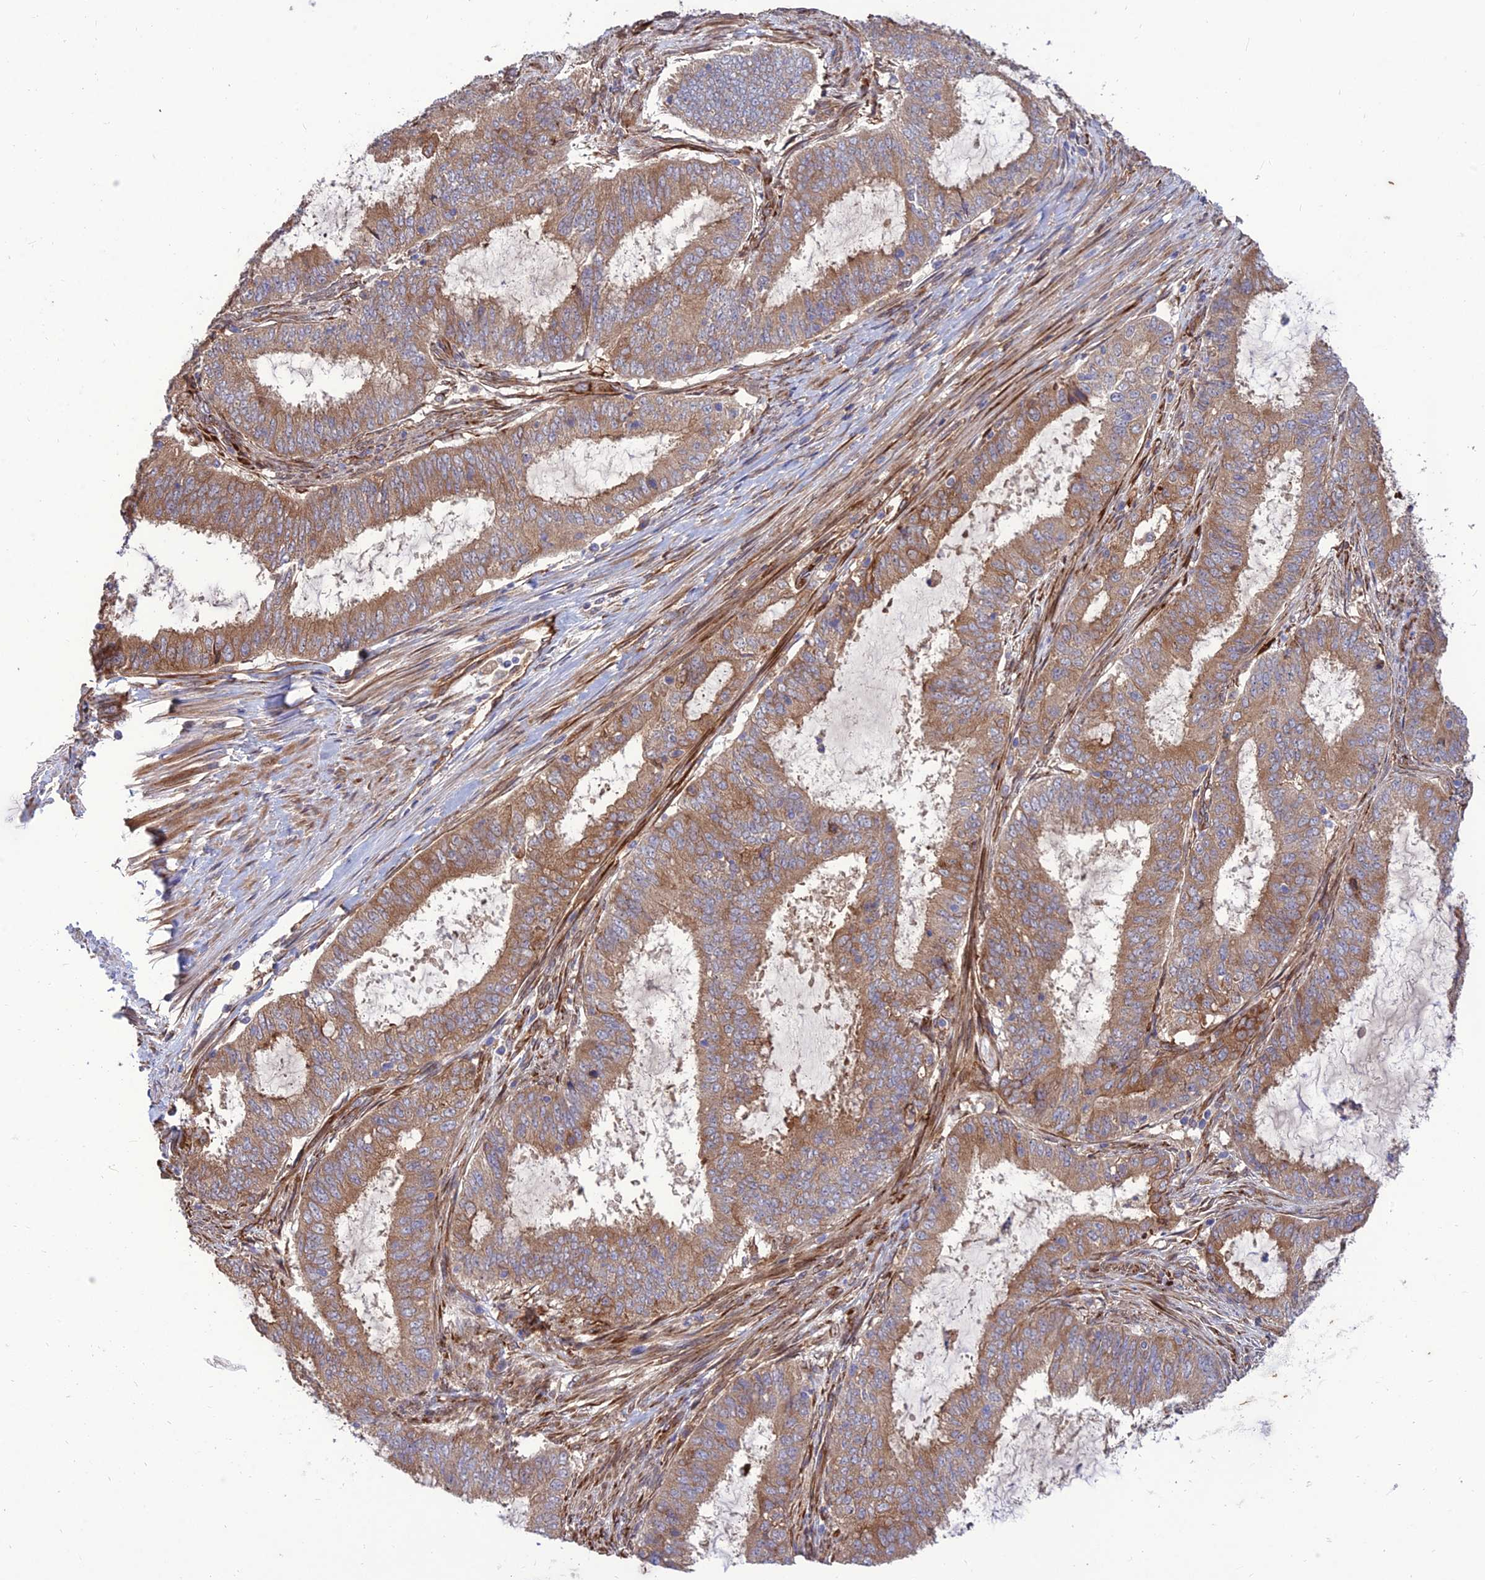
{"staining": {"intensity": "moderate", "quantity": ">75%", "location": "cytoplasmic/membranous"}, "tissue": "endometrial cancer", "cell_type": "Tumor cells", "image_type": "cancer", "snomed": [{"axis": "morphology", "description": "Adenocarcinoma, NOS"}, {"axis": "topography", "description": "Endometrium"}], "caption": "Protein staining by immunohistochemistry exhibits moderate cytoplasmic/membranous positivity in about >75% of tumor cells in endometrial cancer. The protein of interest is stained brown, and the nuclei are stained in blue (DAB IHC with brightfield microscopy, high magnification).", "gene": "CRTAP", "patient": {"sex": "female", "age": 51}}